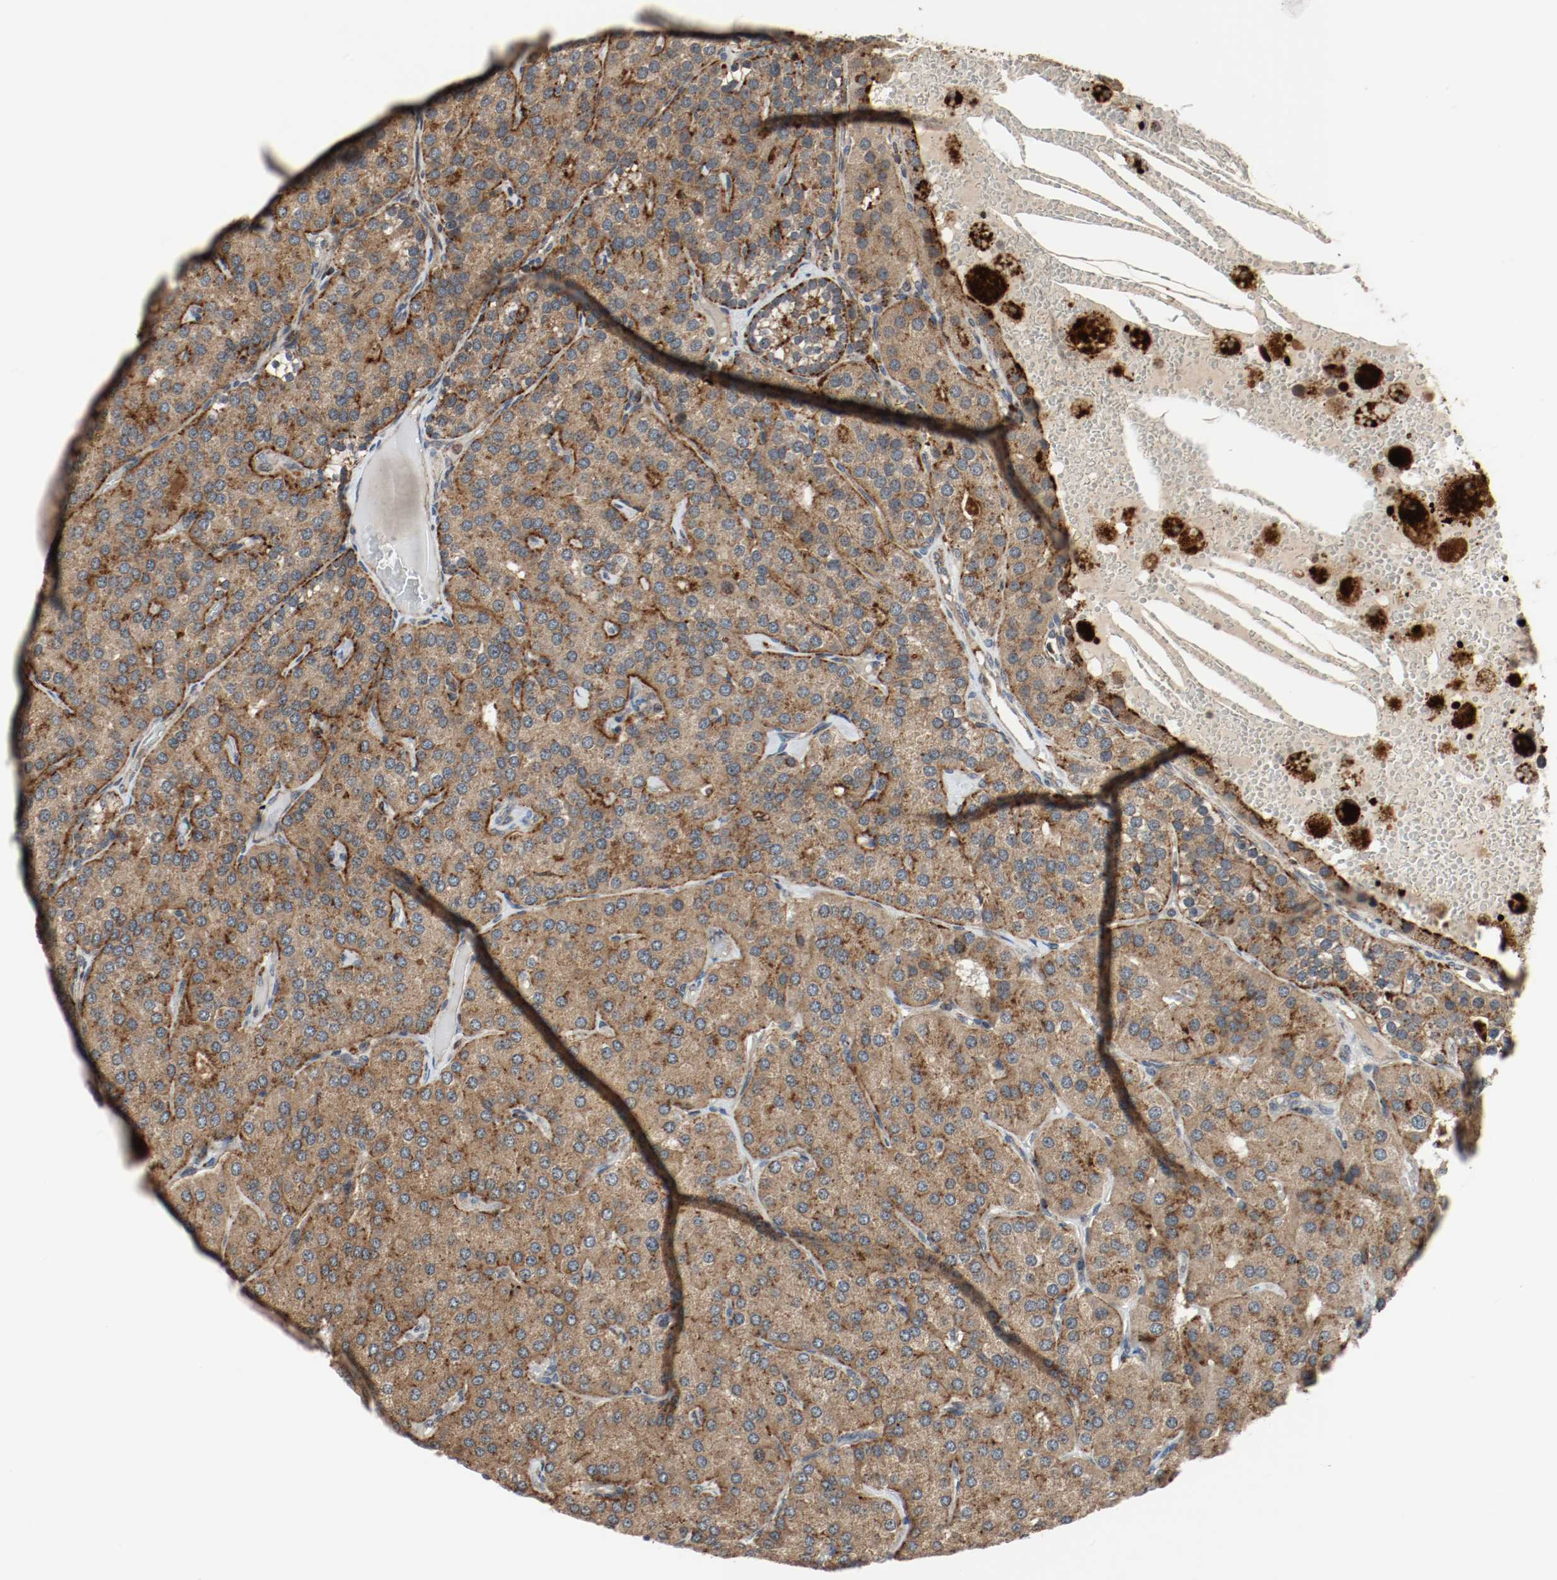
{"staining": {"intensity": "strong", "quantity": ">75%", "location": "cytoplasmic/membranous"}, "tissue": "parathyroid gland", "cell_type": "Glandular cells", "image_type": "normal", "snomed": [{"axis": "morphology", "description": "Normal tissue, NOS"}, {"axis": "morphology", "description": "Adenoma, NOS"}, {"axis": "topography", "description": "Parathyroid gland"}], "caption": "Approximately >75% of glandular cells in unremarkable human parathyroid gland display strong cytoplasmic/membranous protein staining as visualized by brown immunohistochemical staining.", "gene": "LAMP2", "patient": {"sex": "female", "age": 86}}